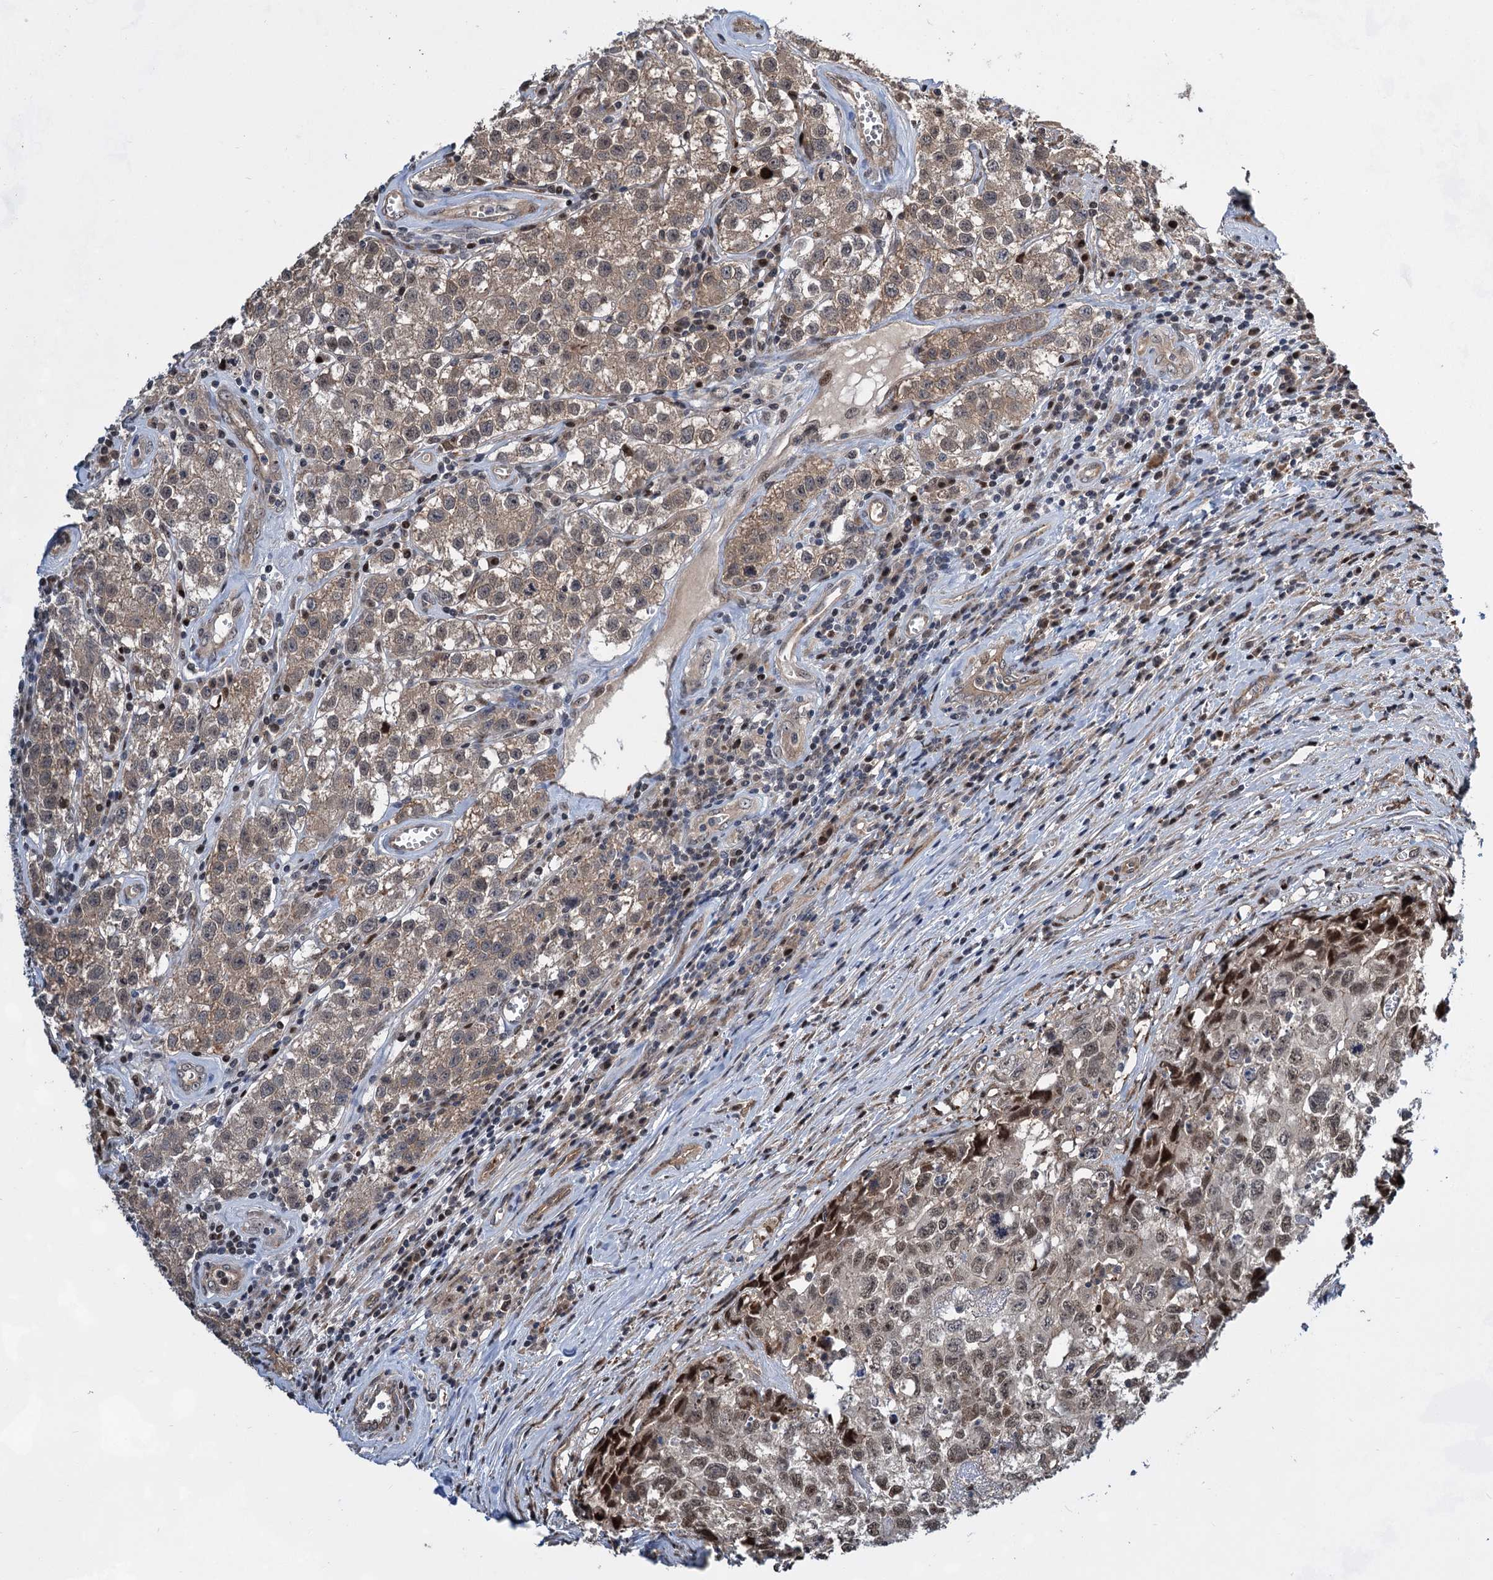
{"staining": {"intensity": "moderate", "quantity": ">75%", "location": "cytoplasmic/membranous,nuclear"}, "tissue": "testis cancer", "cell_type": "Tumor cells", "image_type": "cancer", "snomed": [{"axis": "morphology", "description": "Seminoma, NOS"}, {"axis": "morphology", "description": "Carcinoma, Embryonal, NOS"}, {"axis": "topography", "description": "Testis"}], "caption": "There is medium levels of moderate cytoplasmic/membranous and nuclear expression in tumor cells of testis seminoma, as demonstrated by immunohistochemical staining (brown color).", "gene": "GPBP1", "patient": {"sex": "male", "age": 43}}